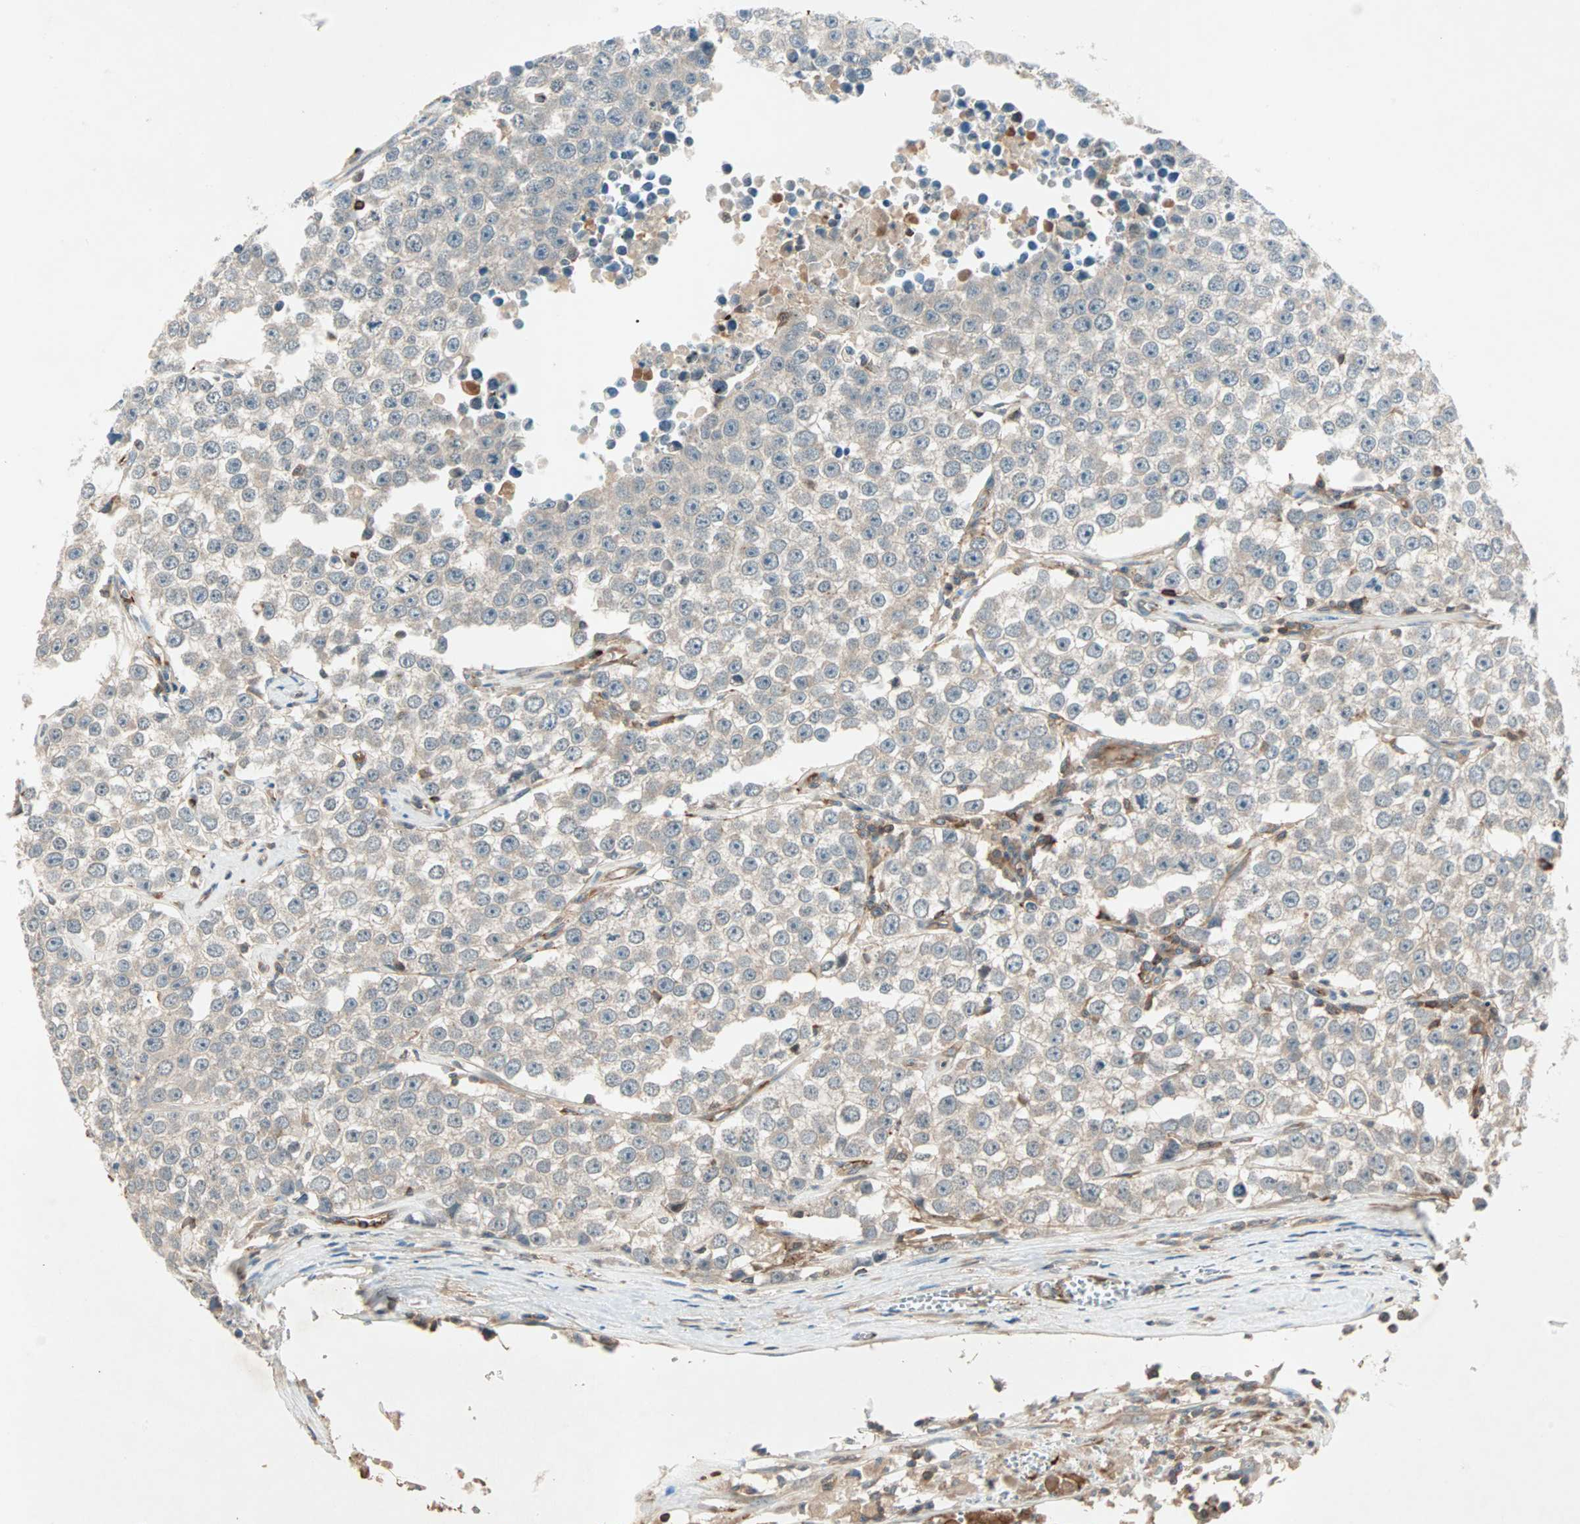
{"staining": {"intensity": "weak", "quantity": "25%-75%", "location": "cytoplasmic/membranous"}, "tissue": "testis cancer", "cell_type": "Tumor cells", "image_type": "cancer", "snomed": [{"axis": "morphology", "description": "Seminoma, NOS"}, {"axis": "morphology", "description": "Carcinoma, Embryonal, NOS"}, {"axis": "topography", "description": "Testis"}], "caption": "Testis seminoma was stained to show a protein in brown. There is low levels of weak cytoplasmic/membranous staining in approximately 25%-75% of tumor cells.", "gene": "TEC", "patient": {"sex": "male", "age": 52}}